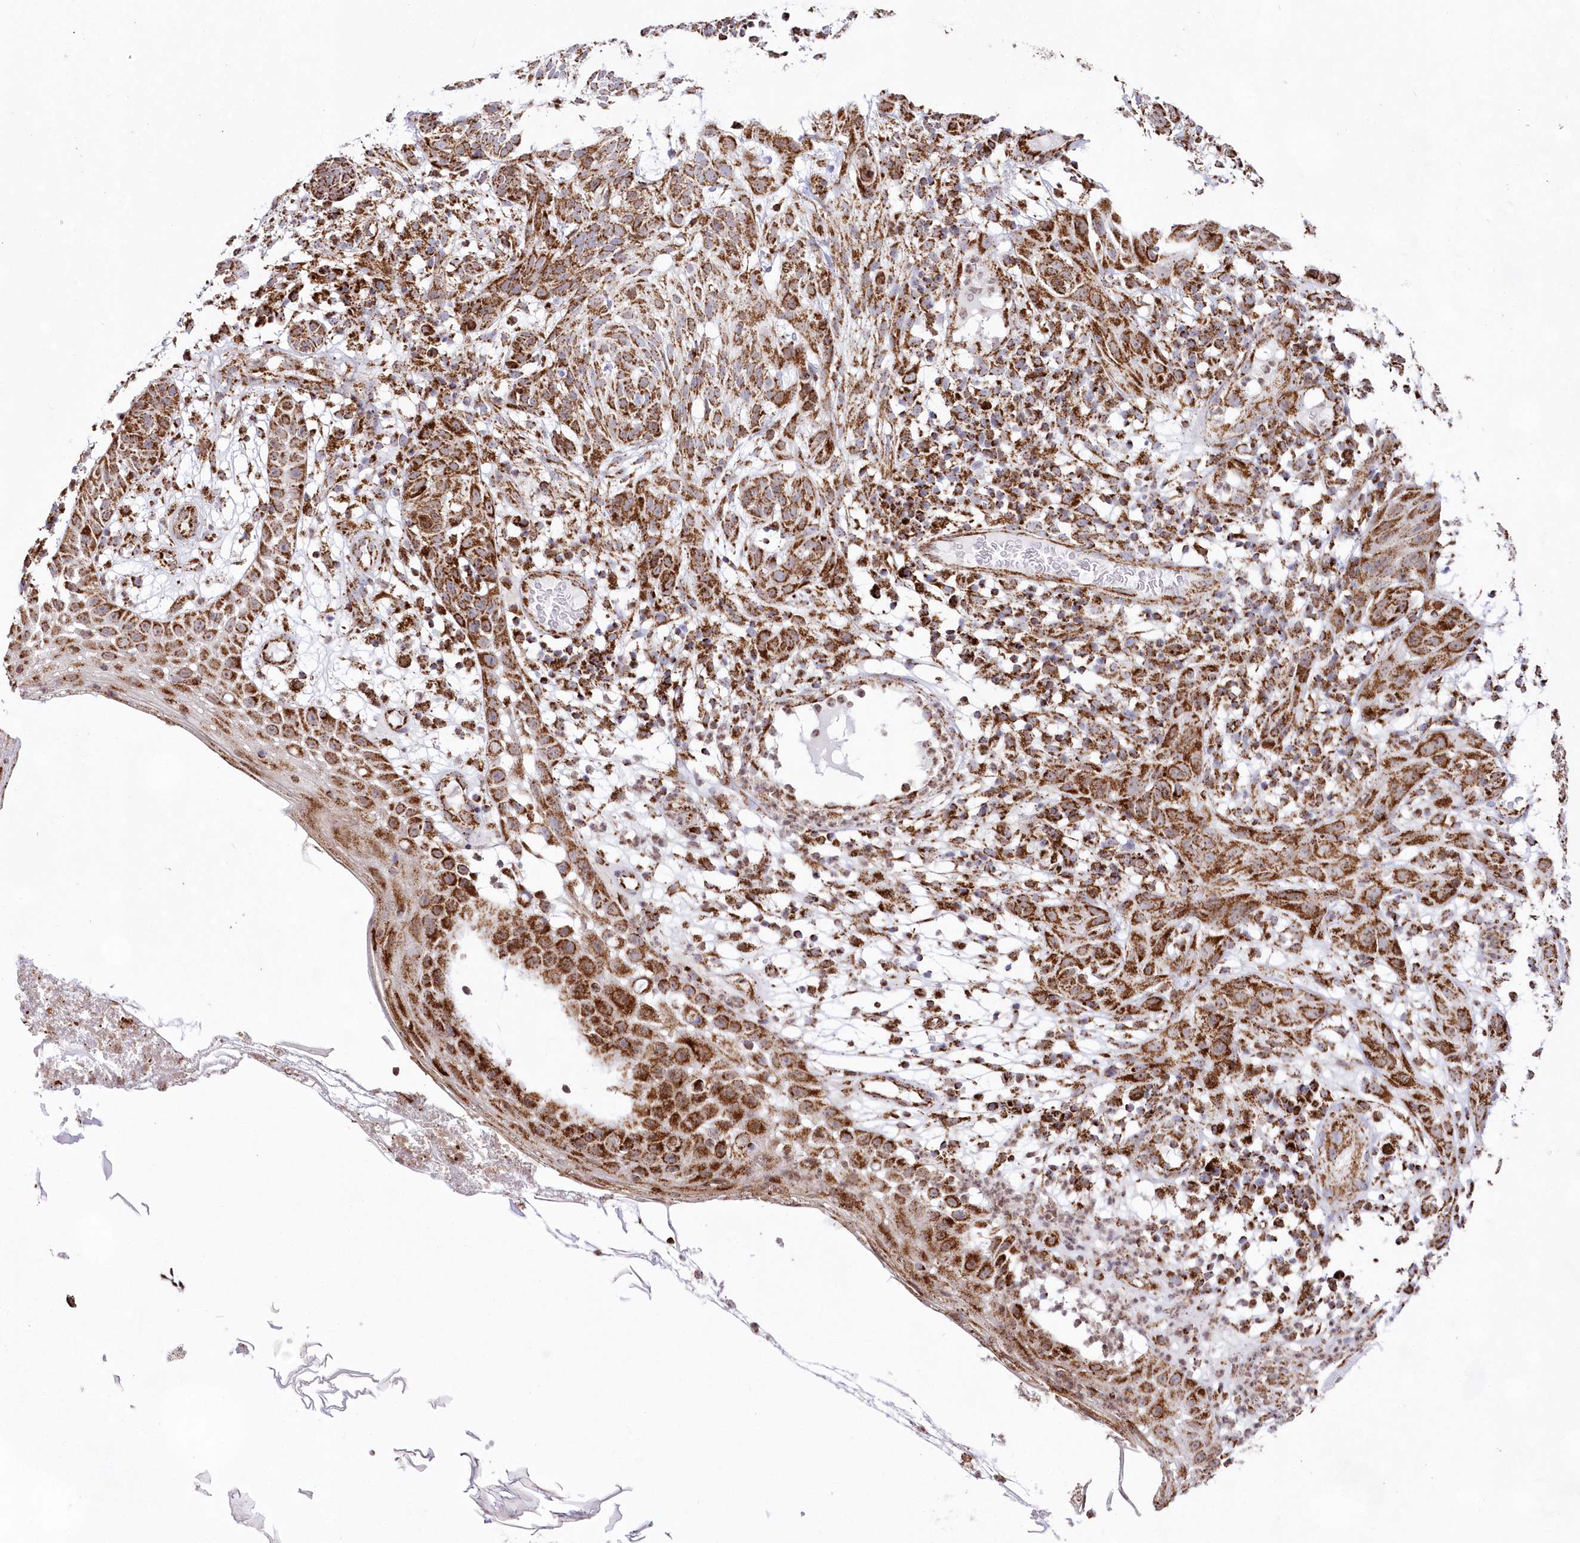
{"staining": {"intensity": "moderate", "quantity": ">75%", "location": "cytoplasmic/membranous"}, "tissue": "skin cancer", "cell_type": "Tumor cells", "image_type": "cancer", "snomed": [{"axis": "morphology", "description": "Basal cell carcinoma"}, {"axis": "topography", "description": "Skin"}], "caption": "Protein staining displays moderate cytoplasmic/membranous expression in approximately >75% of tumor cells in skin cancer.", "gene": "HADHB", "patient": {"sex": "male", "age": 85}}